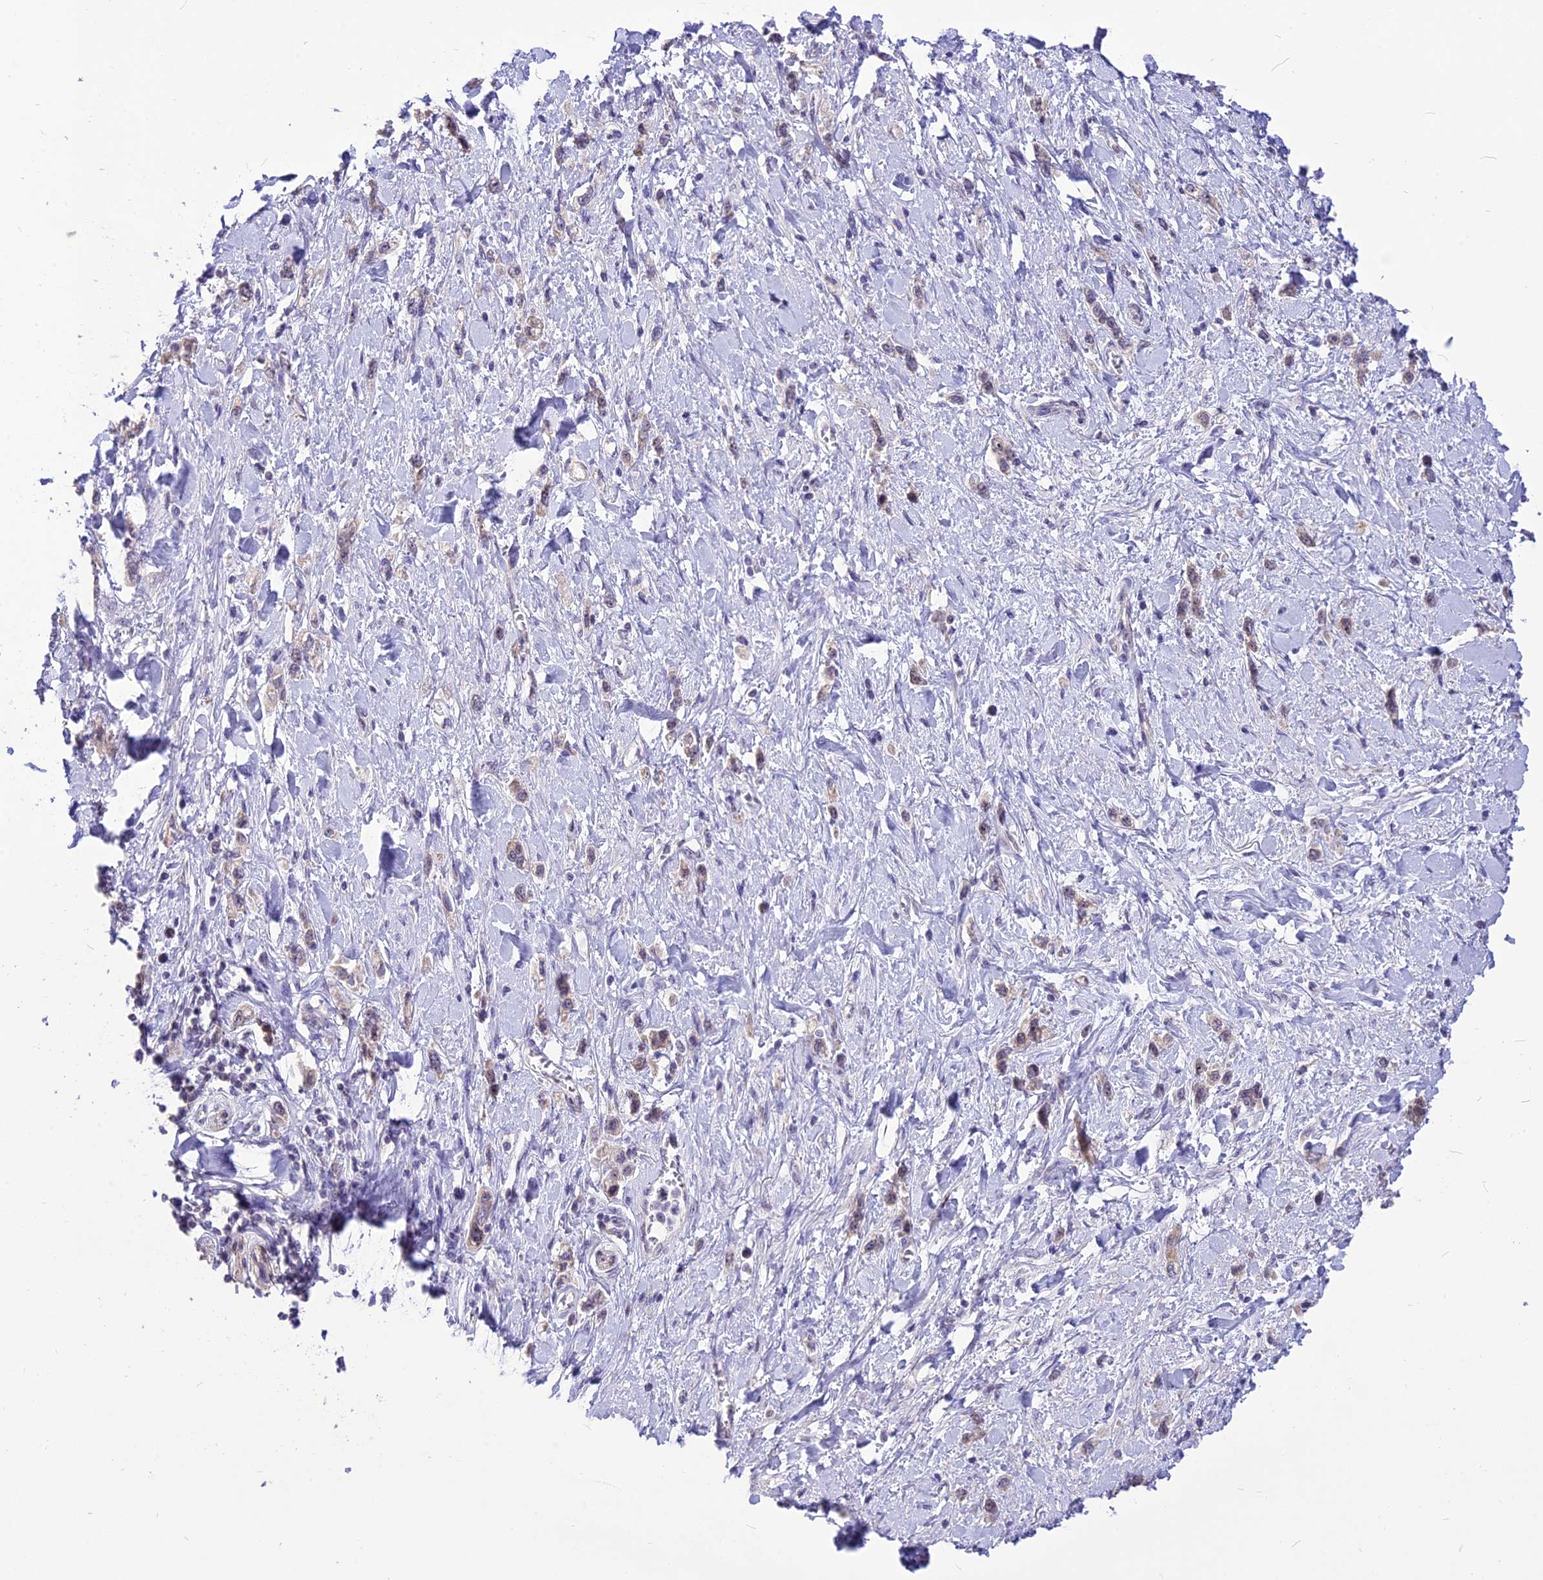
{"staining": {"intensity": "weak", "quantity": "25%-75%", "location": "cytoplasmic/membranous,nuclear"}, "tissue": "stomach cancer", "cell_type": "Tumor cells", "image_type": "cancer", "snomed": [{"axis": "morphology", "description": "Normal tissue, NOS"}, {"axis": "morphology", "description": "Adenocarcinoma, NOS"}, {"axis": "topography", "description": "Stomach, upper"}, {"axis": "topography", "description": "Stomach"}], "caption": "About 25%-75% of tumor cells in human adenocarcinoma (stomach) exhibit weak cytoplasmic/membranous and nuclear protein staining as visualized by brown immunohistochemical staining.", "gene": "CMSS1", "patient": {"sex": "female", "age": 65}}